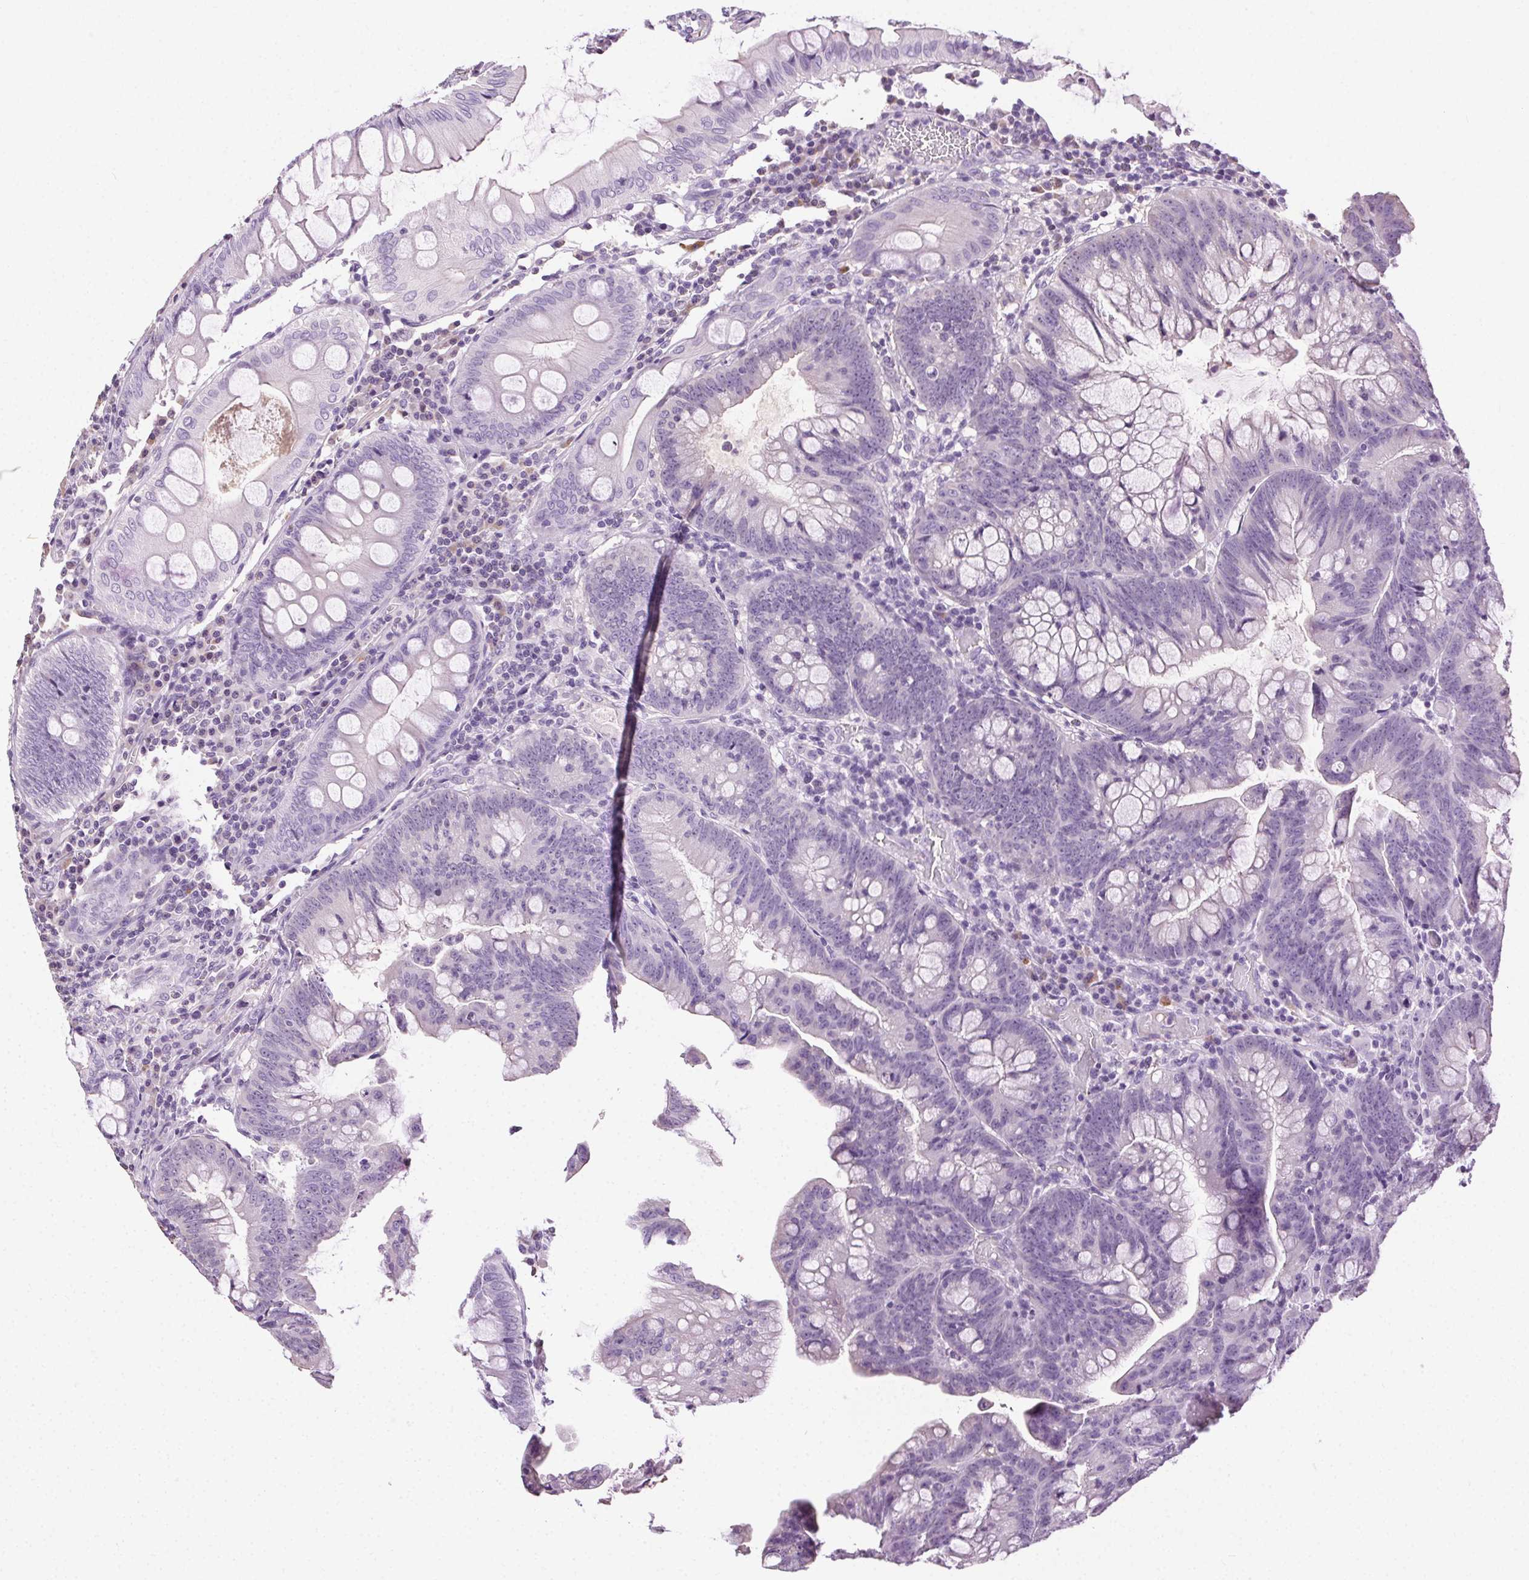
{"staining": {"intensity": "negative", "quantity": "none", "location": "none"}, "tissue": "colorectal cancer", "cell_type": "Tumor cells", "image_type": "cancer", "snomed": [{"axis": "morphology", "description": "Adenocarcinoma, NOS"}, {"axis": "topography", "description": "Colon"}], "caption": "Colorectal cancer was stained to show a protein in brown. There is no significant expression in tumor cells.", "gene": "SYCE2", "patient": {"sex": "male", "age": 62}}